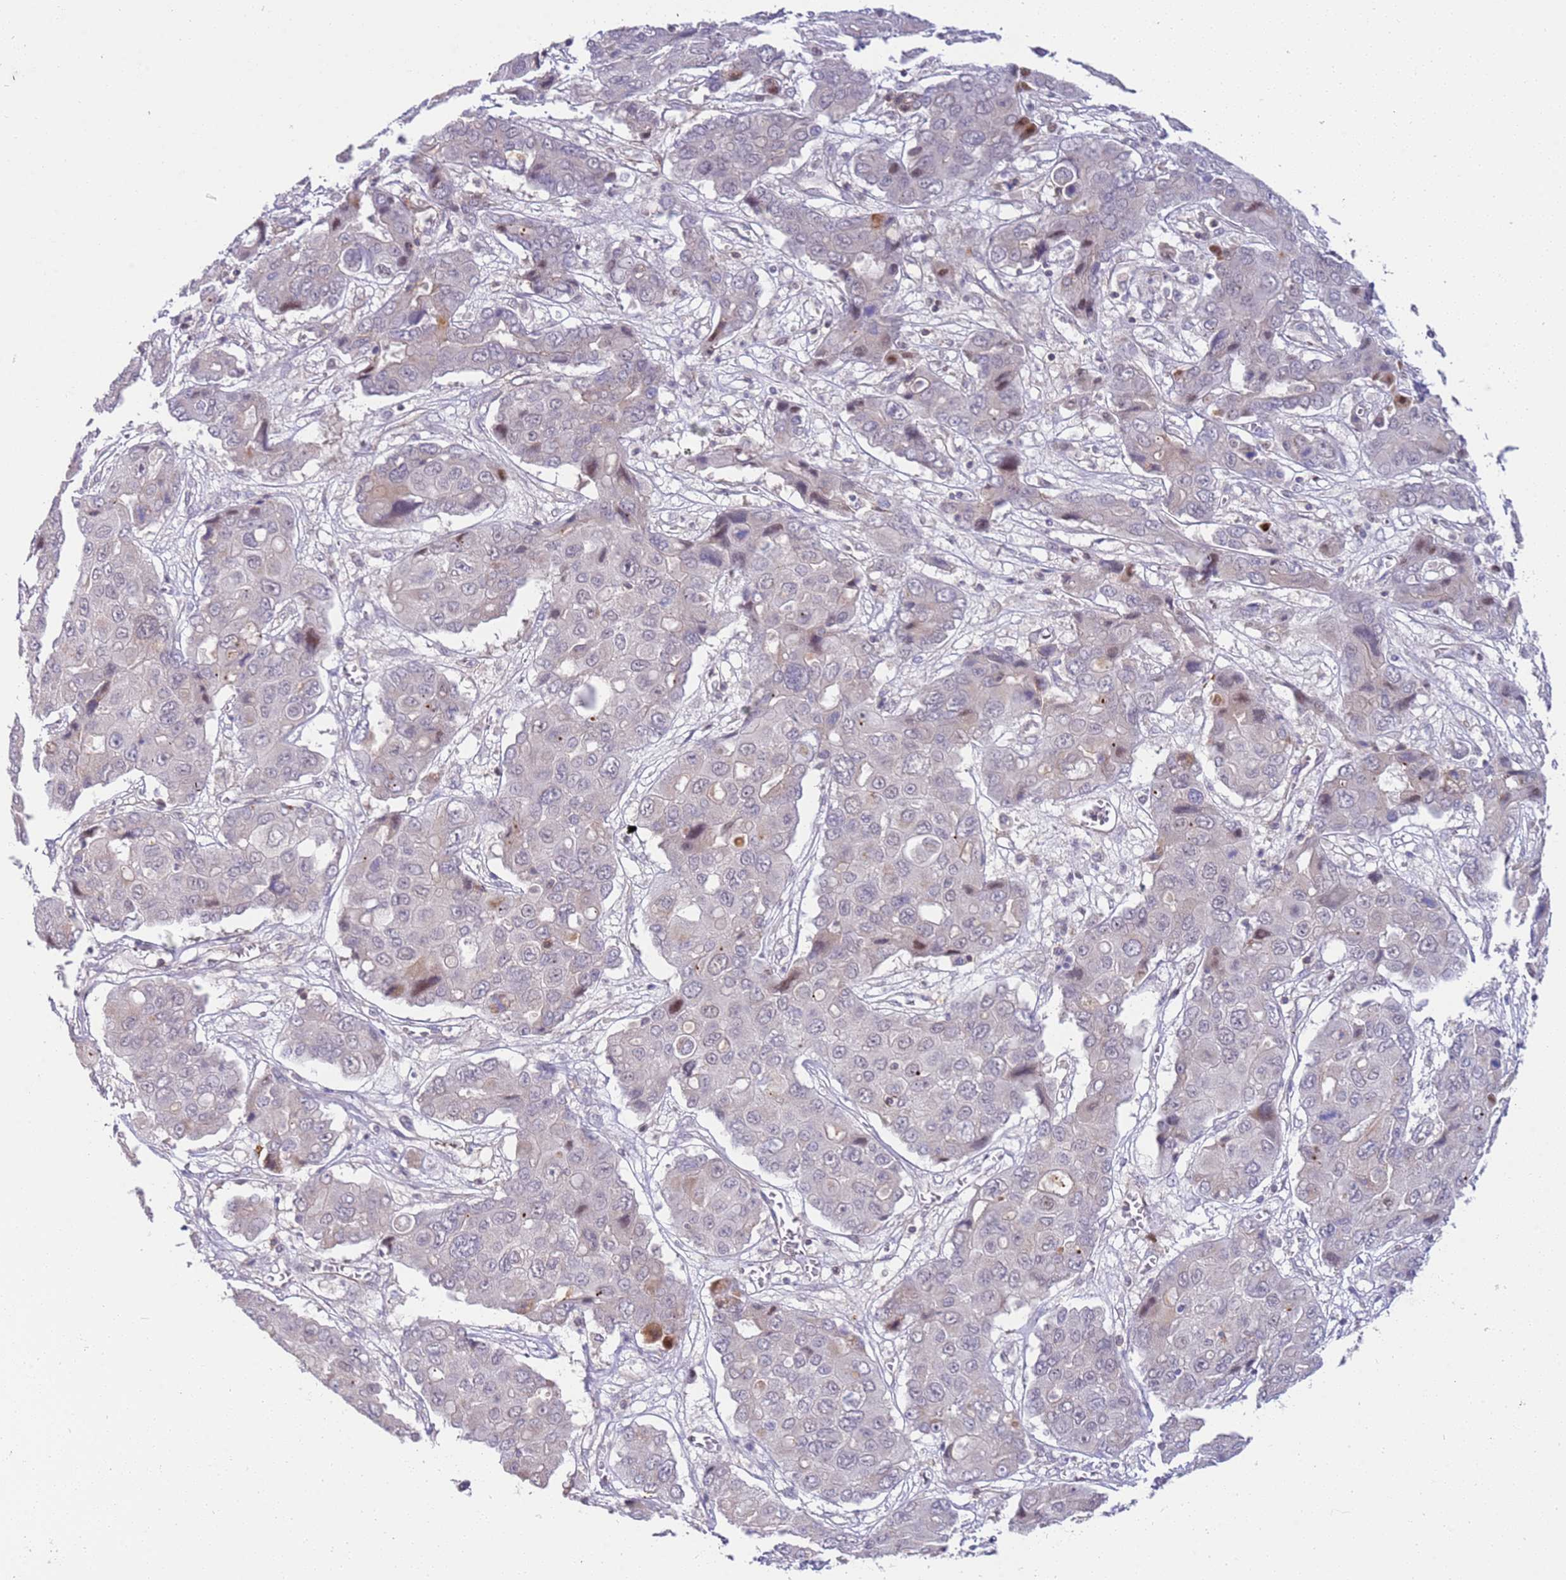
{"staining": {"intensity": "negative", "quantity": "none", "location": "none"}, "tissue": "liver cancer", "cell_type": "Tumor cells", "image_type": "cancer", "snomed": [{"axis": "morphology", "description": "Cholangiocarcinoma"}, {"axis": "topography", "description": "Liver"}], "caption": "Histopathology image shows no significant protein staining in tumor cells of liver cancer (cholangiocarcinoma). (Stains: DAB (3,3'-diaminobenzidine) IHC with hematoxylin counter stain, Microscopy: brightfield microscopy at high magnification).", "gene": "STK25", "patient": {"sex": "male", "age": 67}}